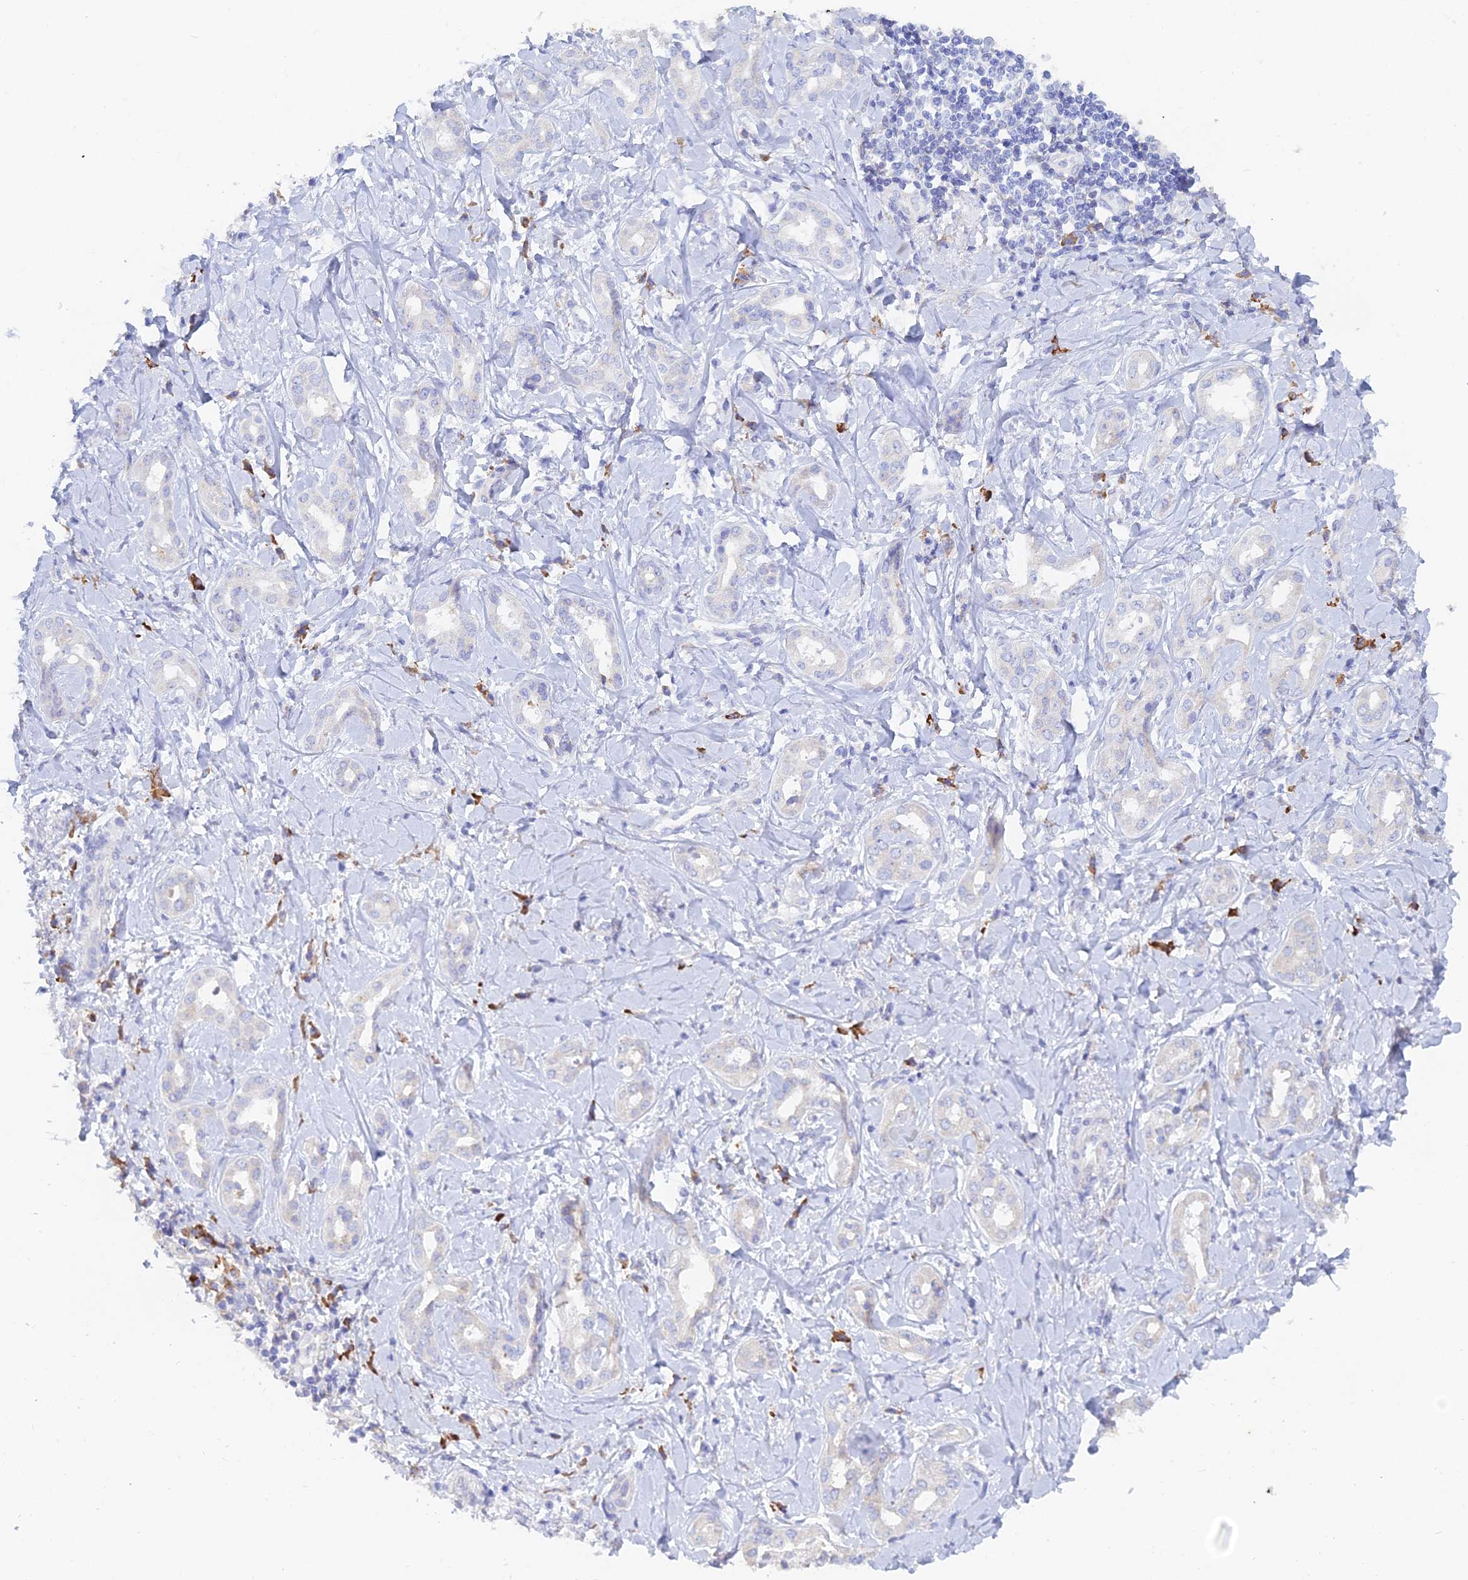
{"staining": {"intensity": "negative", "quantity": "none", "location": "none"}, "tissue": "liver cancer", "cell_type": "Tumor cells", "image_type": "cancer", "snomed": [{"axis": "morphology", "description": "Cholangiocarcinoma"}, {"axis": "topography", "description": "Liver"}], "caption": "The photomicrograph shows no staining of tumor cells in liver cancer. (Brightfield microscopy of DAB (3,3'-diaminobenzidine) immunohistochemistry at high magnification).", "gene": "WDR35", "patient": {"sex": "female", "age": 77}}